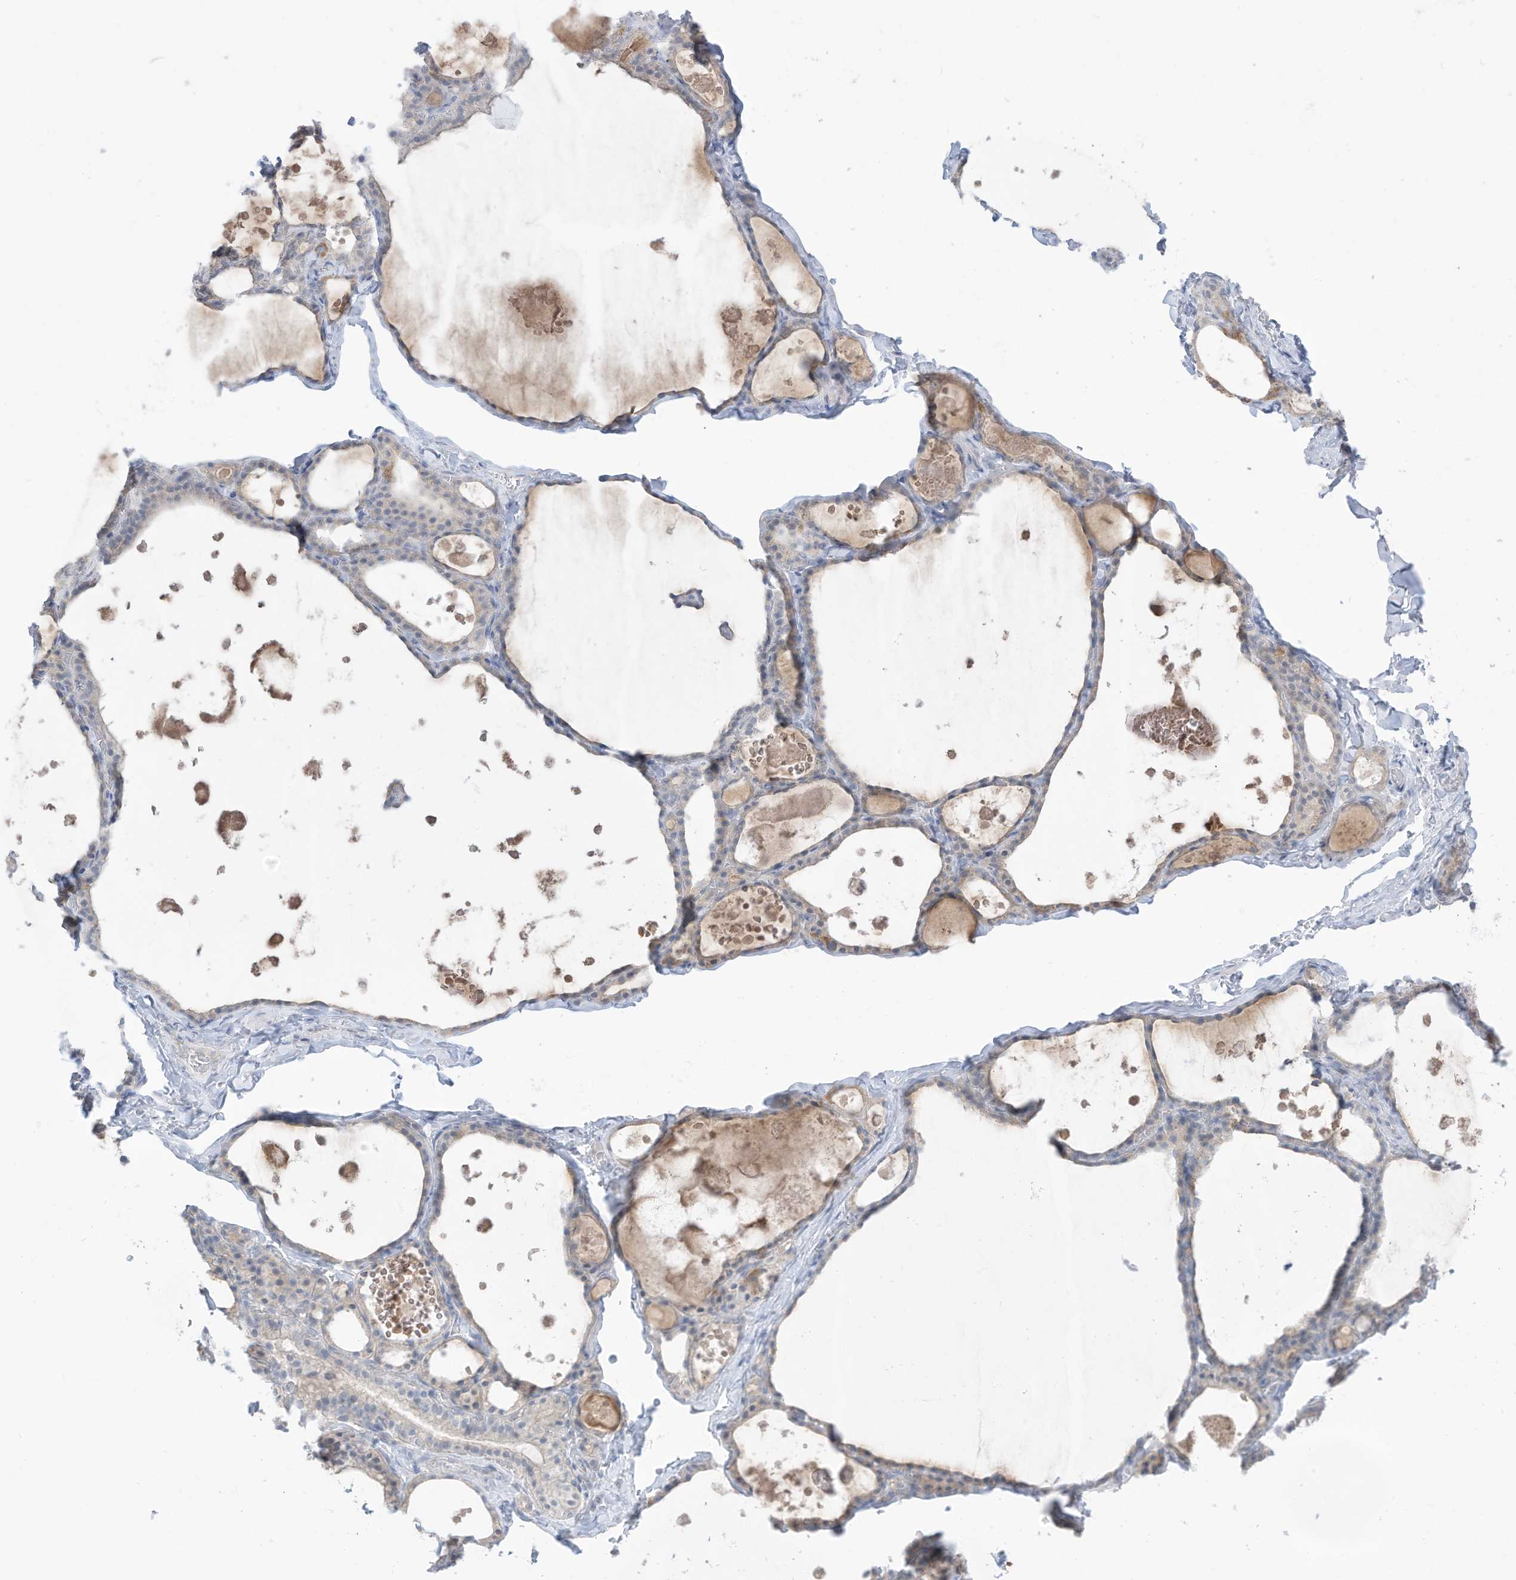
{"staining": {"intensity": "weak", "quantity": "<25%", "location": "cytoplasmic/membranous"}, "tissue": "thyroid gland", "cell_type": "Glandular cells", "image_type": "normal", "snomed": [{"axis": "morphology", "description": "Normal tissue, NOS"}, {"axis": "topography", "description": "Thyroid gland"}], "caption": "Unremarkable thyroid gland was stained to show a protein in brown. There is no significant positivity in glandular cells.", "gene": "OGT", "patient": {"sex": "male", "age": 56}}